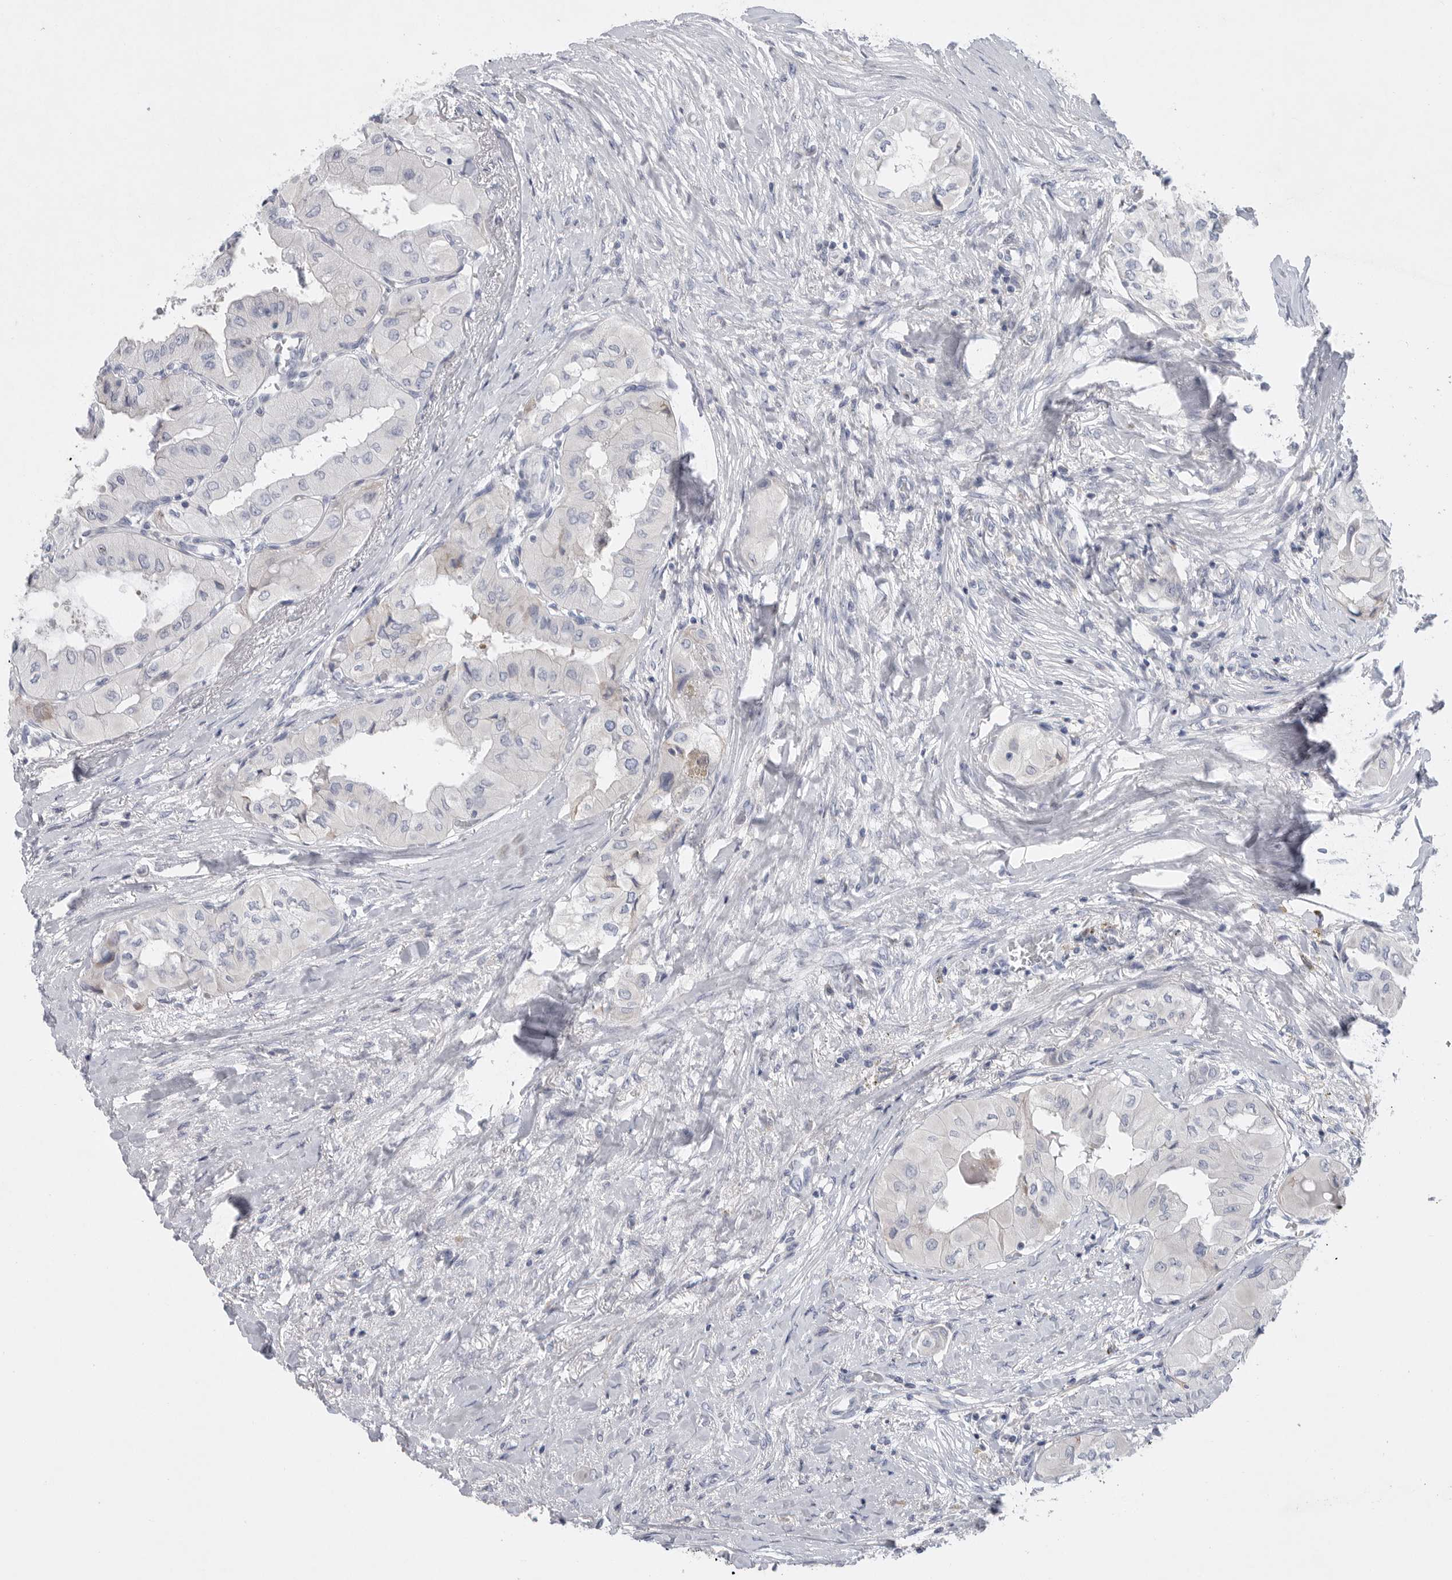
{"staining": {"intensity": "negative", "quantity": "none", "location": "none"}, "tissue": "thyroid cancer", "cell_type": "Tumor cells", "image_type": "cancer", "snomed": [{"axis": "morphology", "description": "Papillary adenocarcinoma, NOS"}, {"axis": "topography", "description": "Thyroid gland"}], "caption": "Protein analysis of thyroid cancer (papillary adenocarcinoma) displays no significant expression in tumor cells.", "gene": "CAMK2B", "patient": {"sex": "female", "age": 59}}